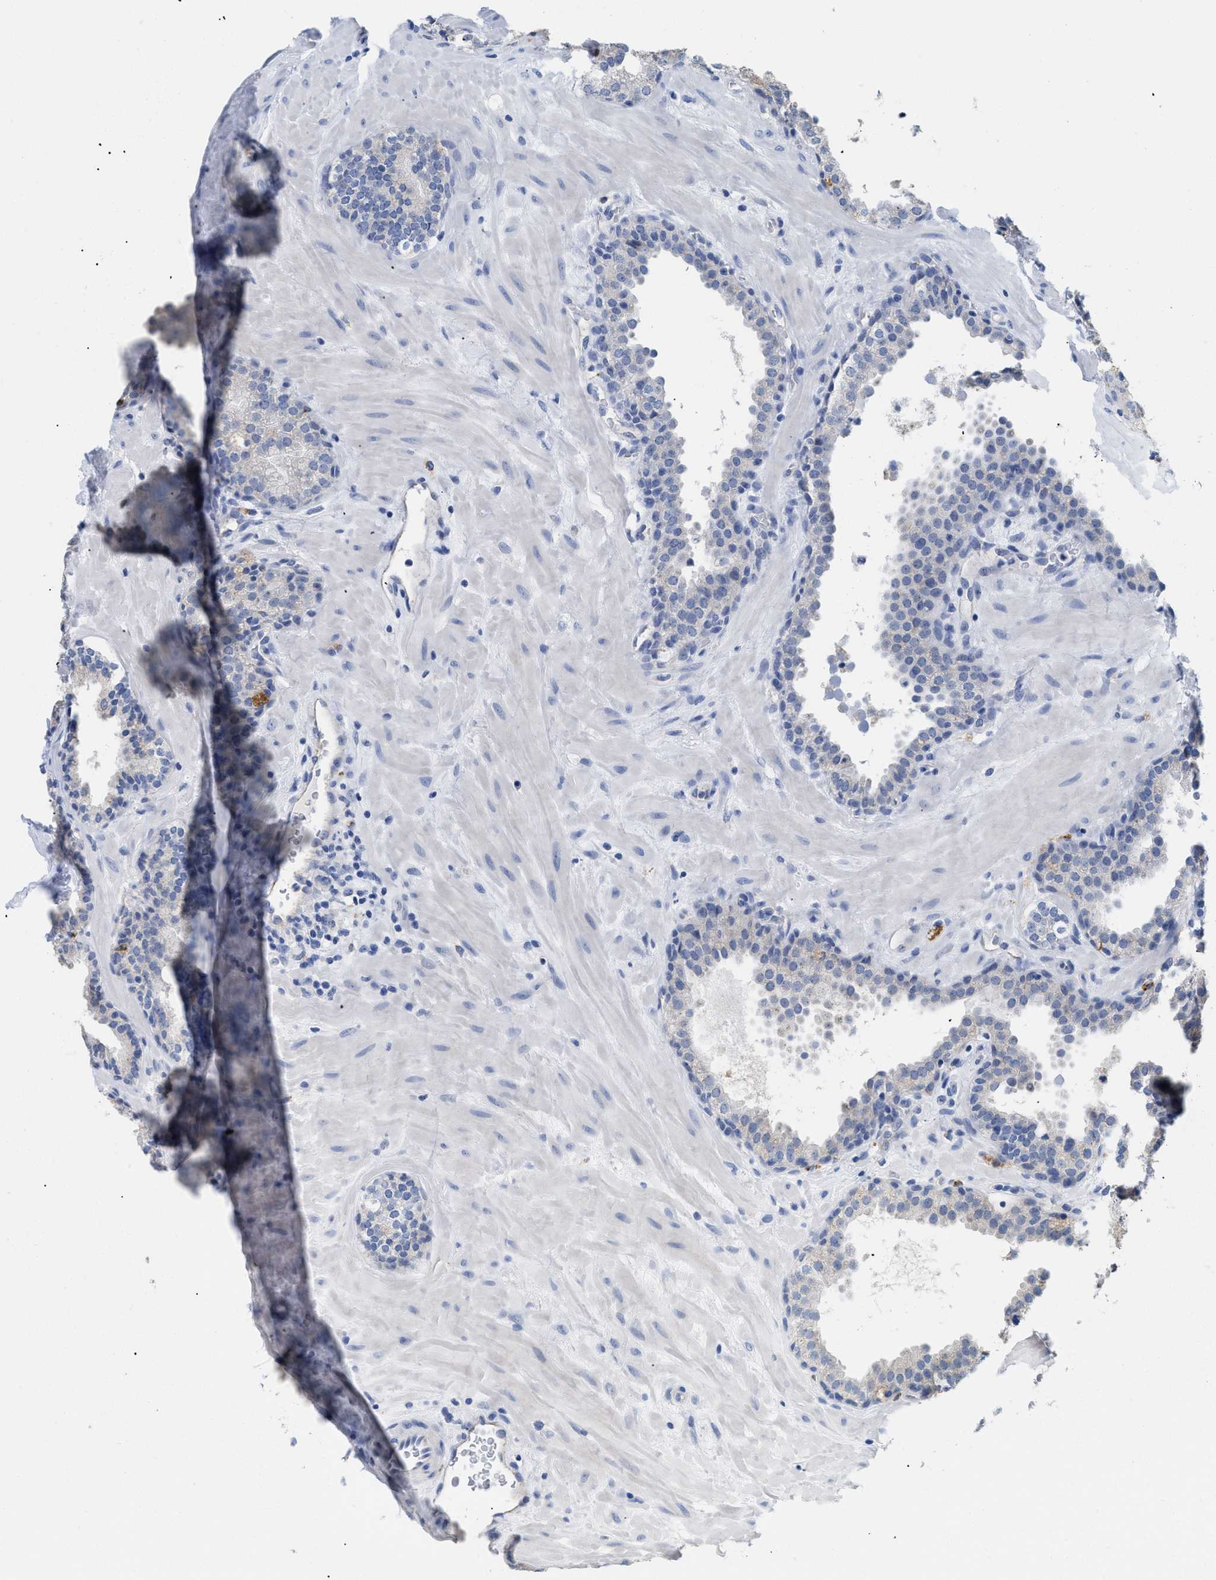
{"staining": {"intensity": "negative", "quantity": "none", "location": "none"}, "tissue": "prostate", "cell_type": "Glandular cells", "image_type": "normal", "snomed": [{"axis": "morphology", "description": "Normal tissue, NOS"}, {"axis": "topography", "description": "Prostate"}], "caption": "The photomicrograph displays no significant positivity in glandular cells of prostate. Brightfield microscopy of IHC stained with DAB (brown) and hematoxylin (blue), captured at high magnification.", "gene": "APOBEC2", "patient": {"sex": "male", "age": 51}}